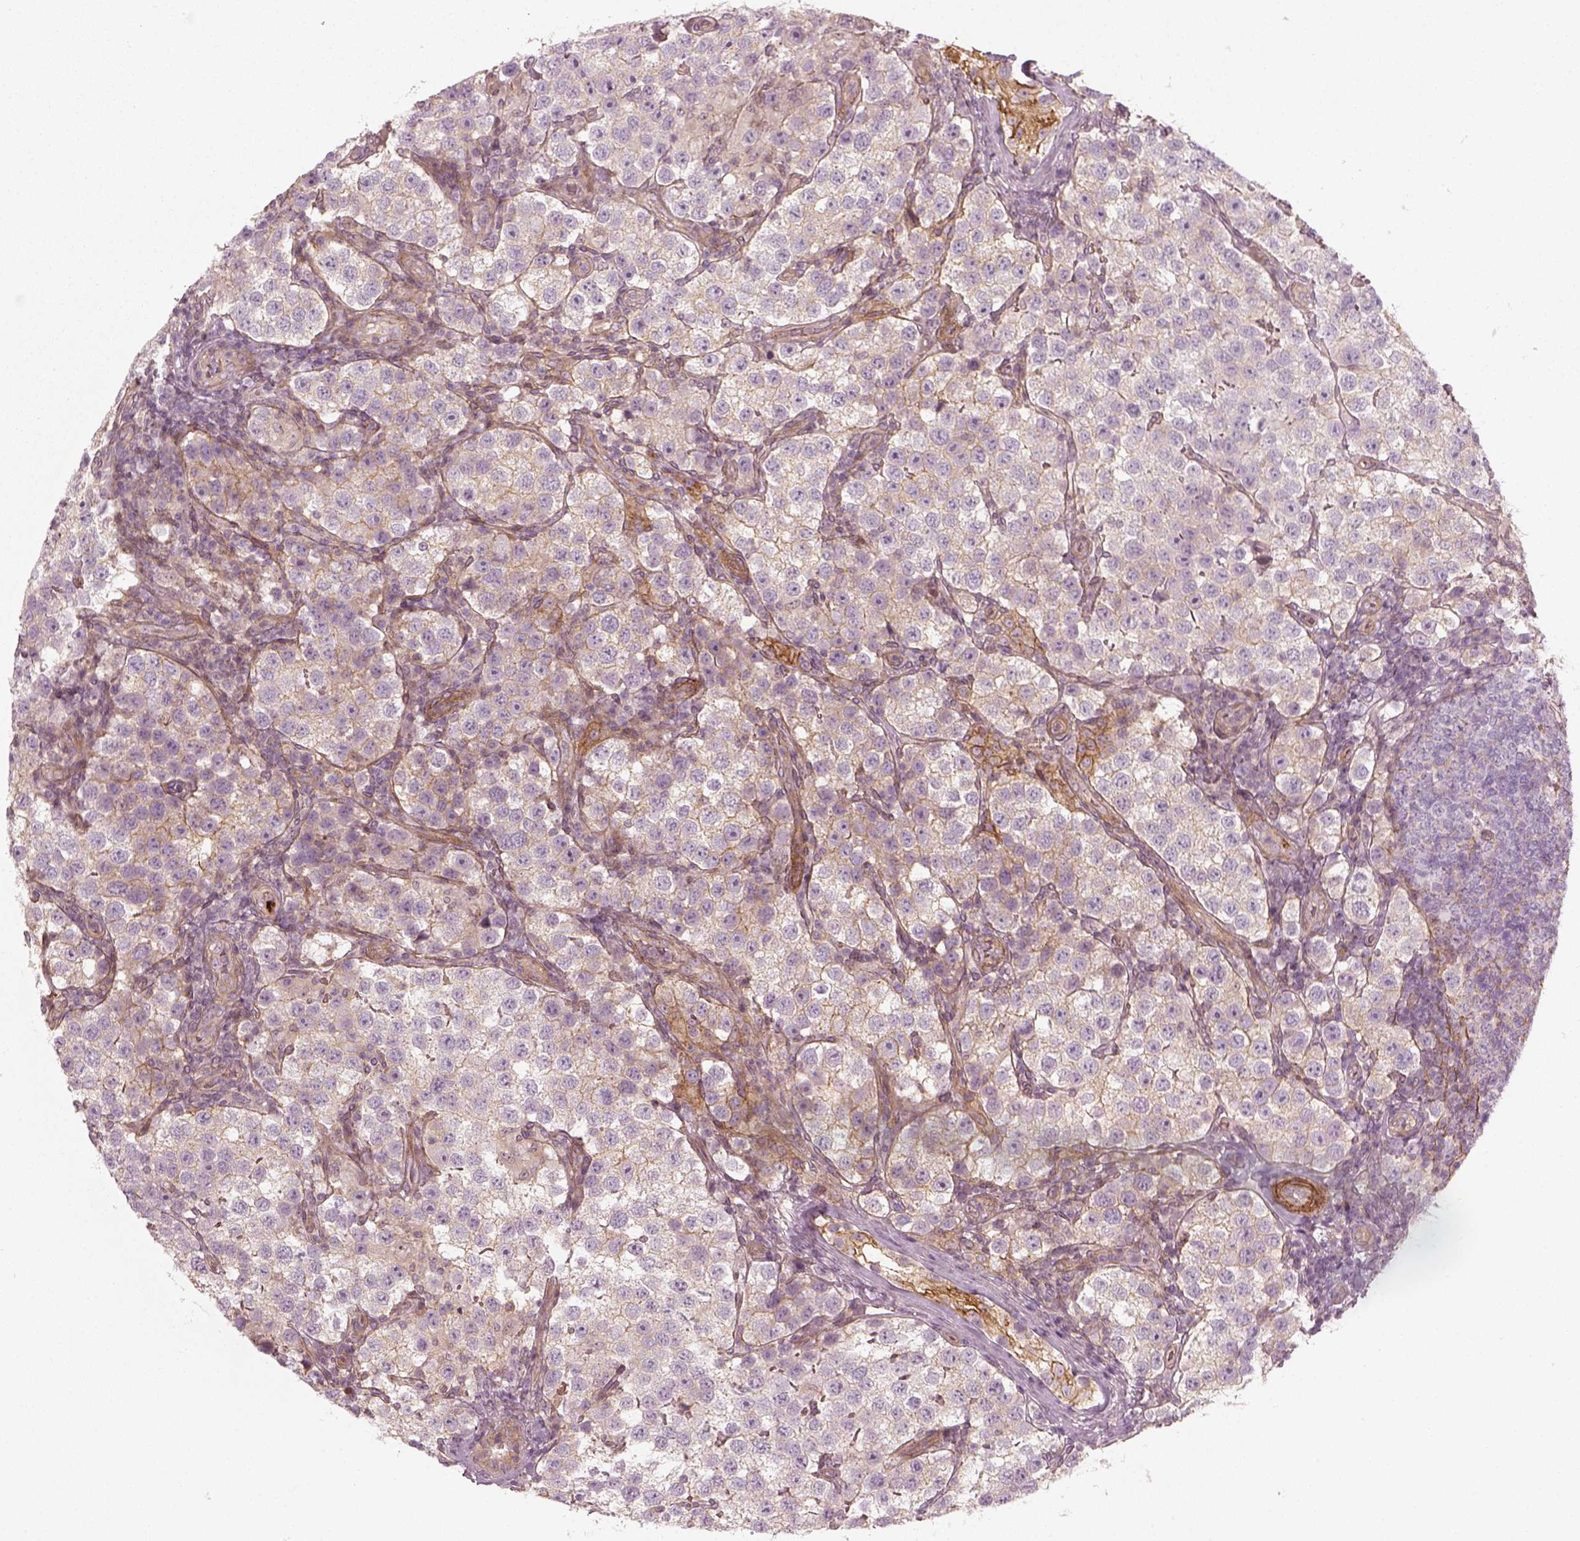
{"staining": {"intensity": "weak", "quantity": "<25%", "location": "cytoplasmic/membranous"}, "tissue": "testis cancer", "cell_type": "Tumor cells", "image_type": "cancer", "snomed": [{"axis": "morphology", "description": "Seminoma, NOS"}, {"axis": "topography", "description": "Testis"}], "caption": "This is an immunohistochemistry histopathology image of testis cancer. There is no staining in tumor cells.", "gene": "NPTN", "patient": {"sex": "male", "age": 37}}